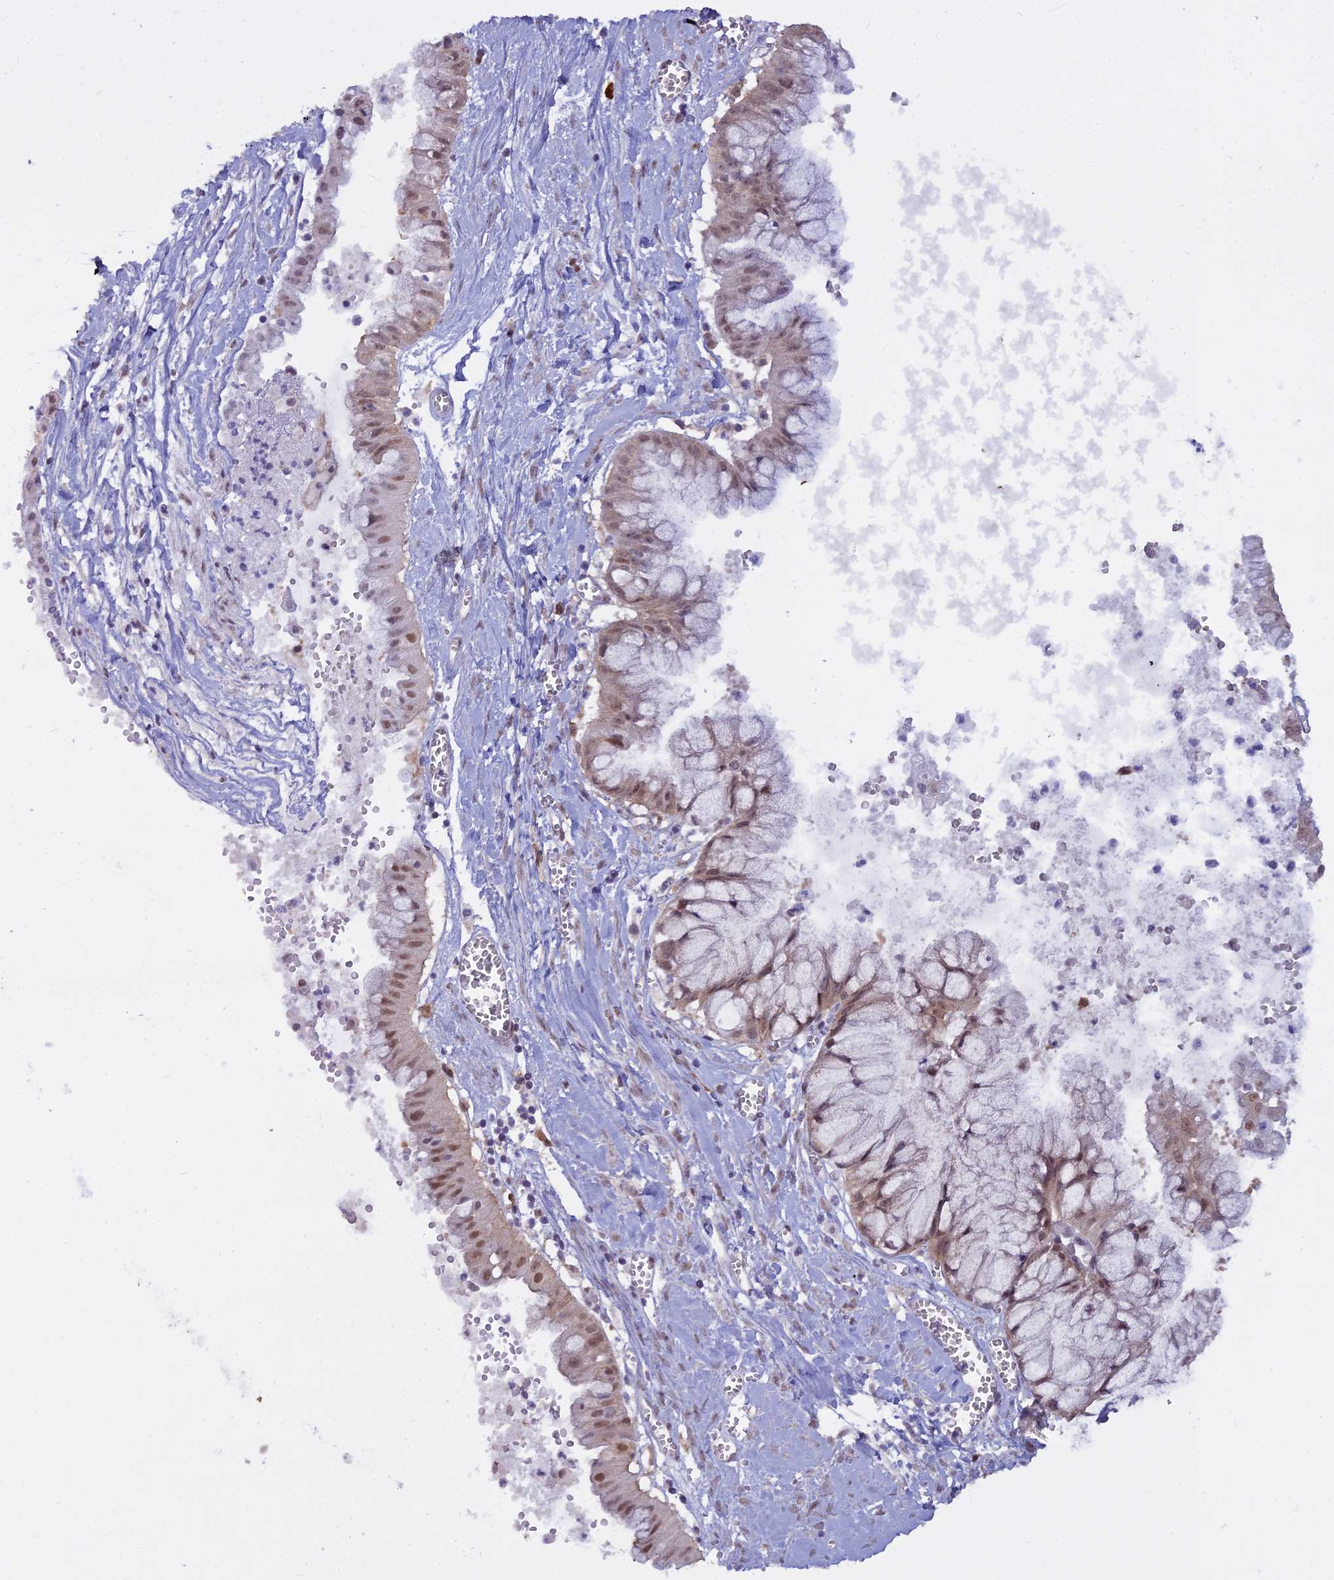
{"staining": {"intensity": "moderate", "quantity": ">75%", "location": "cytoplasmic/membranous,nuclear"}, "tissue": "ovarian cancer", "cell_type": "Tumor cells", "image_type": "cancer", "snomed": [{"axis": "morphology", "description": "Cystadenocarcinoma, mucinous, NOS"}, {"axis": "topography", "description": "Ovary"}], "caption": "The histopathology image reveals immunohistochemical staining of ovarian cancer (mucinous cystadenocarcinoma). There is moderate cytoplasmic/membranous and nuclear expression is present in about >75% of tumor cells.", "gene": "BLNK", "patient": {"sex": "female", "age": 70}}